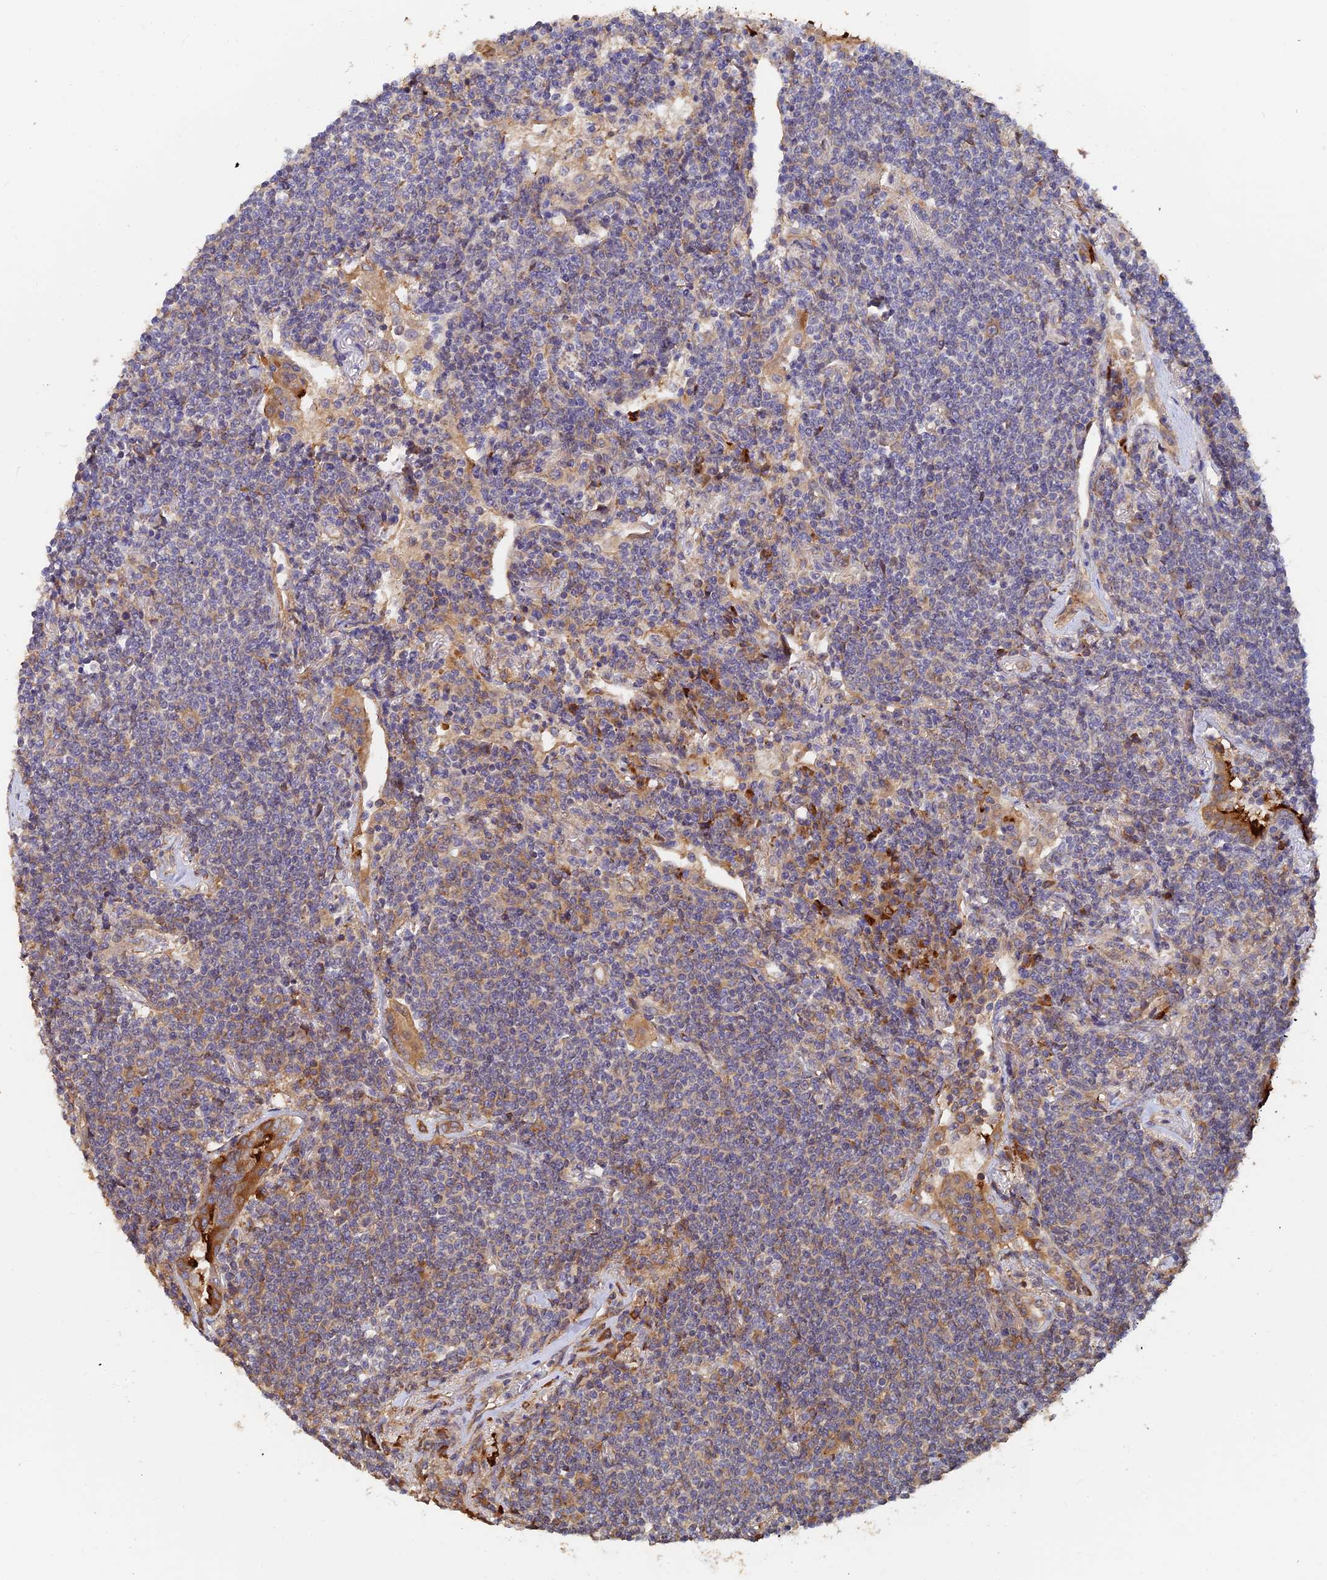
{"staining": {"intensity": "negative", "quantity": "none", "location": "none"}, "tissue": "lymphoma", "cell_type": "Tumor cells", "image_type": "cancer", "snomed": [{"axis": "morphology", "description": "Malignant lymphoma, non-Hodgkin's type, Low grade"}, {"axis": "topography", "description": "Lung"}], "caption": "A micrograph of human lymphoma is negative for staining in tumor cells.", "gene": "WBP11", "patient": {"sex": "female", "age": 71}}